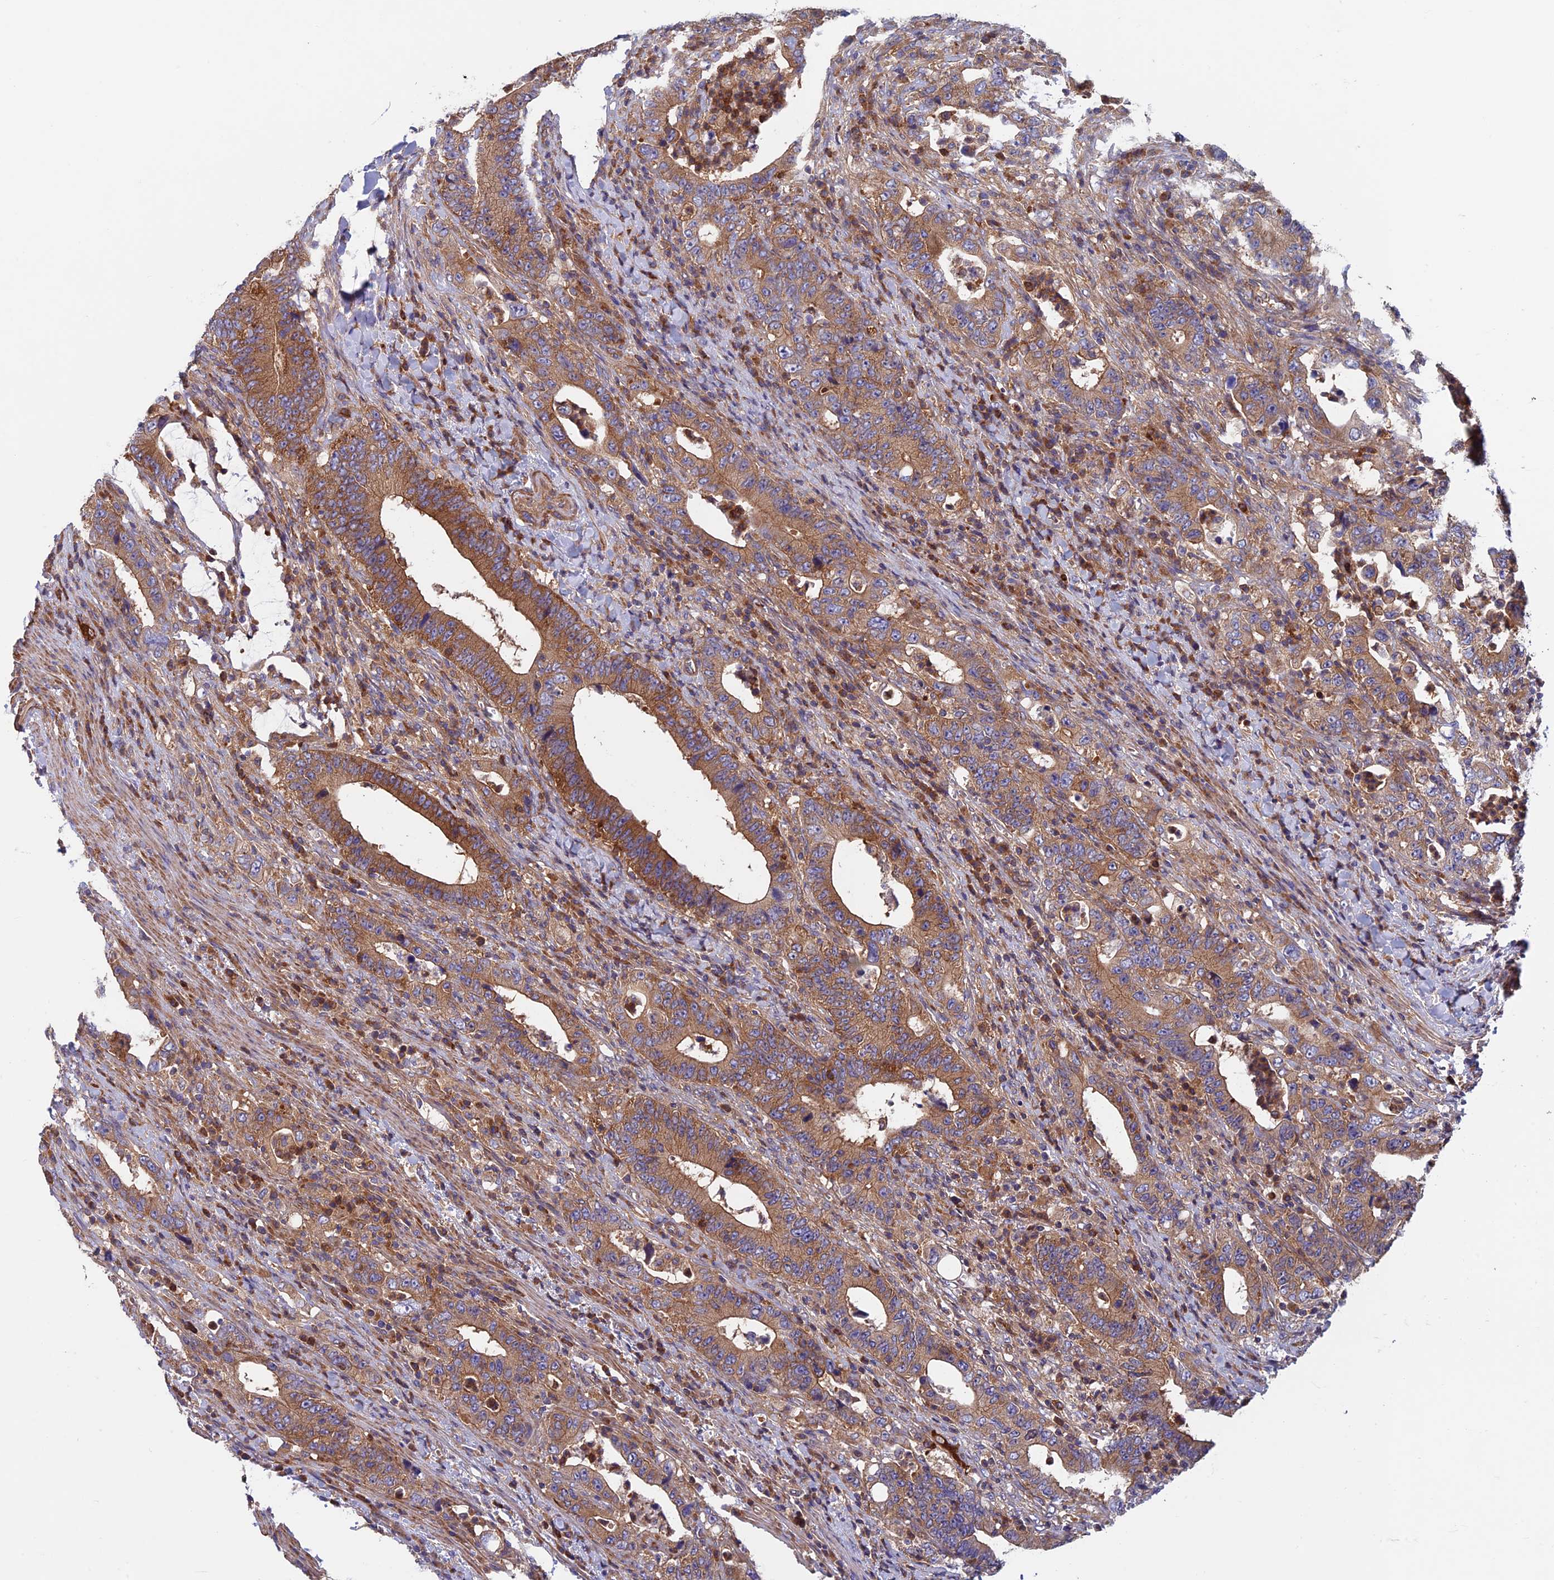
{"staining": {"intensity": "moderate", "quantity": ">75%", "location": "cytoplasmic/membranous"}, "tissue": "colorectal cancer", "cell_type": "Tumor cells", "image_type": "cancer", "snomed": [{"axis": "morphology", "description": "Adenocarcinoma, NOS"}, {"axis": "topography", "description": "Colon"}], "caption": "Protein staining reveals moderate cytoplasmic/membranous positivity in about >75% of tumor cells in colorectal cancer (adenocarcinoma). Using DAB (3,3'-diaminobenzidine) (brown) and hematoxylin (blue) stains, captured at high magnification using brightfield microscopy.", "gene": "DNM1L", "patient": {"sex": "female", "age": 75}}